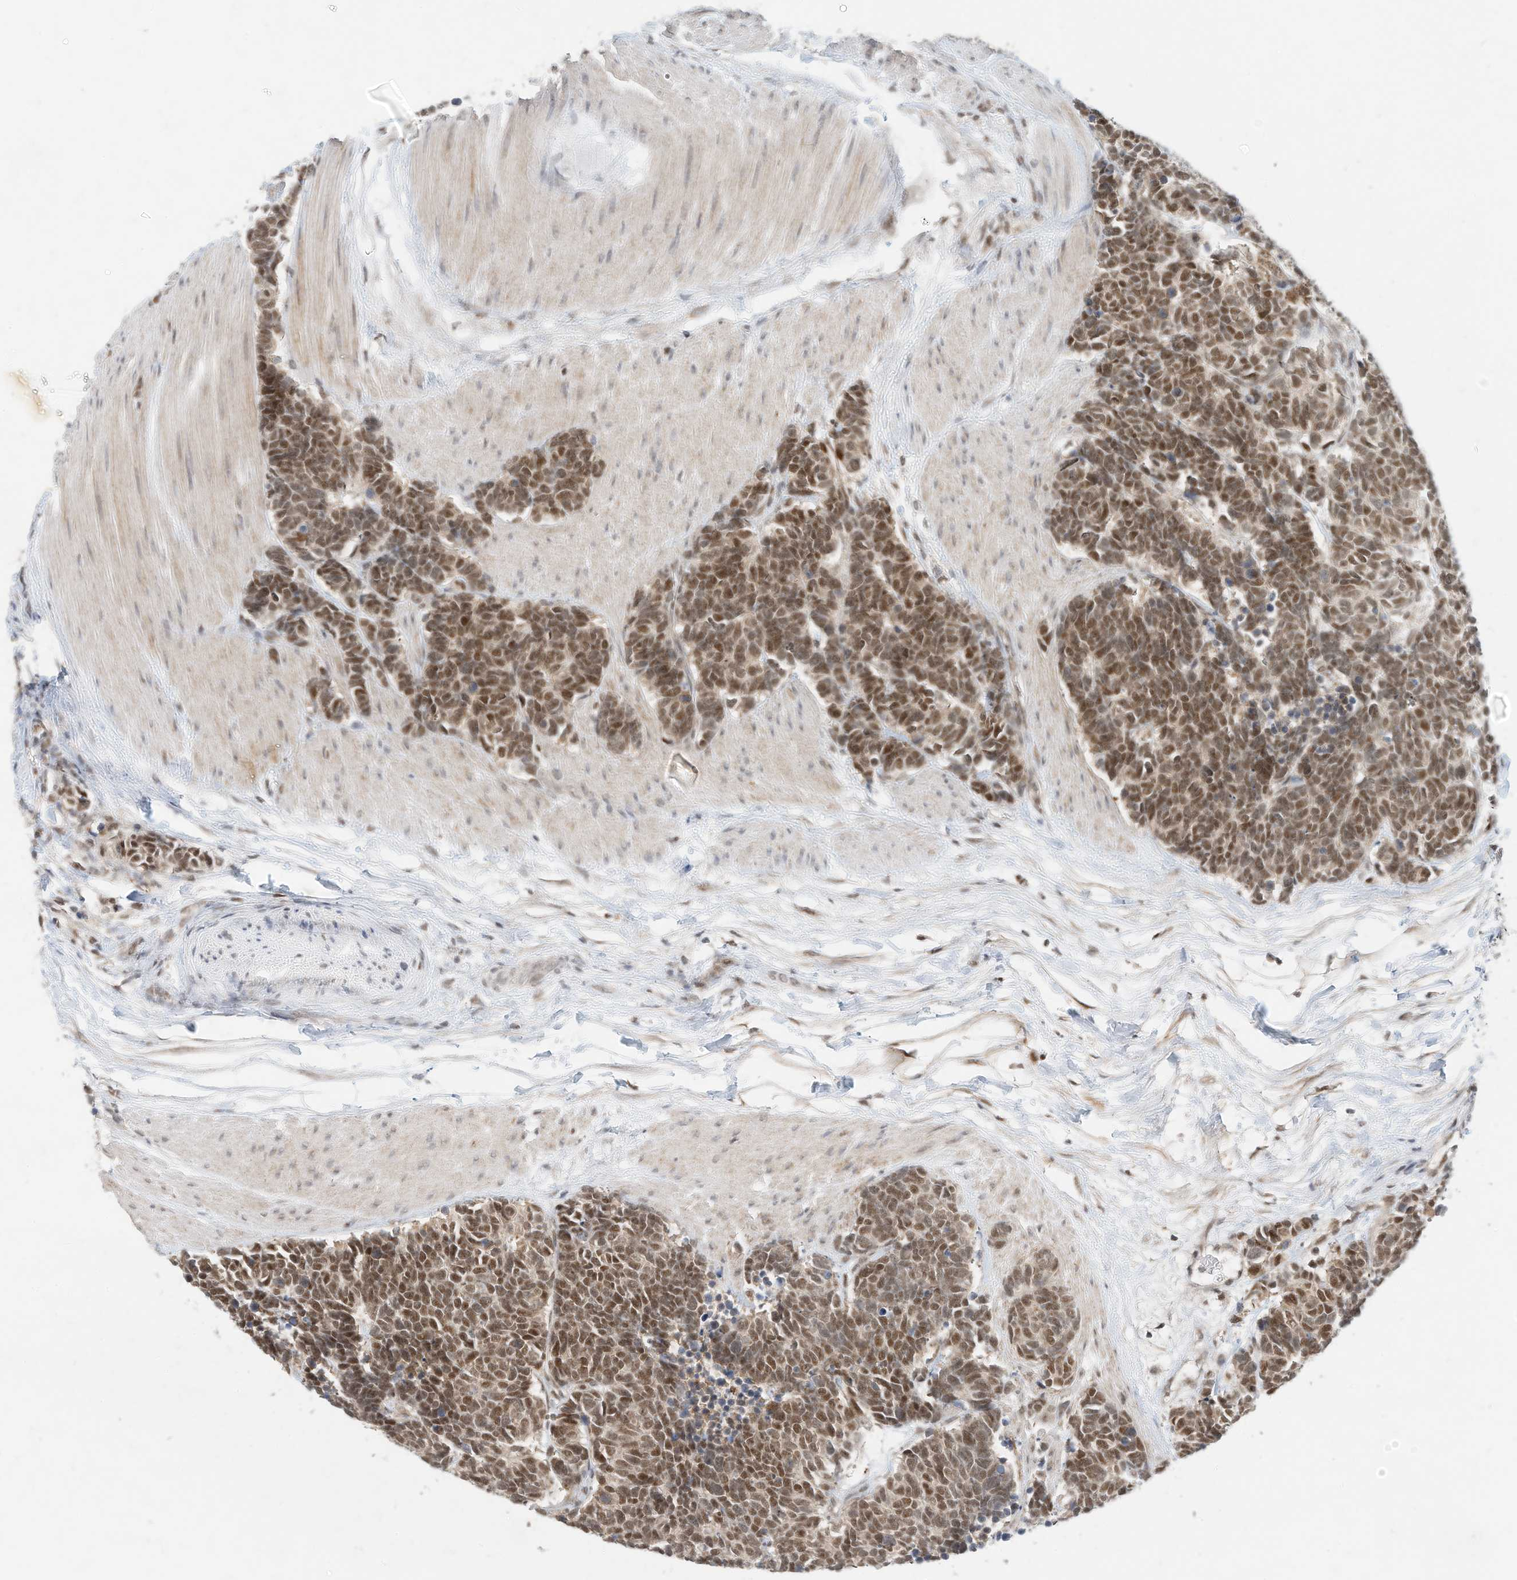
{"staining": {"intensity": "moderate", "quantity": ">75%", "location": "nuclear"}, "tissue": "carcinoid", "cell_type": "Tumor cells", "image_type": "cancer", "snomed": [{"axis": "morphology", "description": "Carcinoma, NOS"}, {"axis": "morphology", "description": "Carcinoid, malignant, NOS"}, {"axis": "topography", "description": "Urinary bladder"}], "caption": "Immunohistochemistry (DAB) staining of human carcinoma demonstrates moderate nuclear protein expression in about >75% of tumor cells. (IHC, brightfield microscopy, high magnification).", "gene": "OGT", "patient": {"sex": "male", "age": 57}}